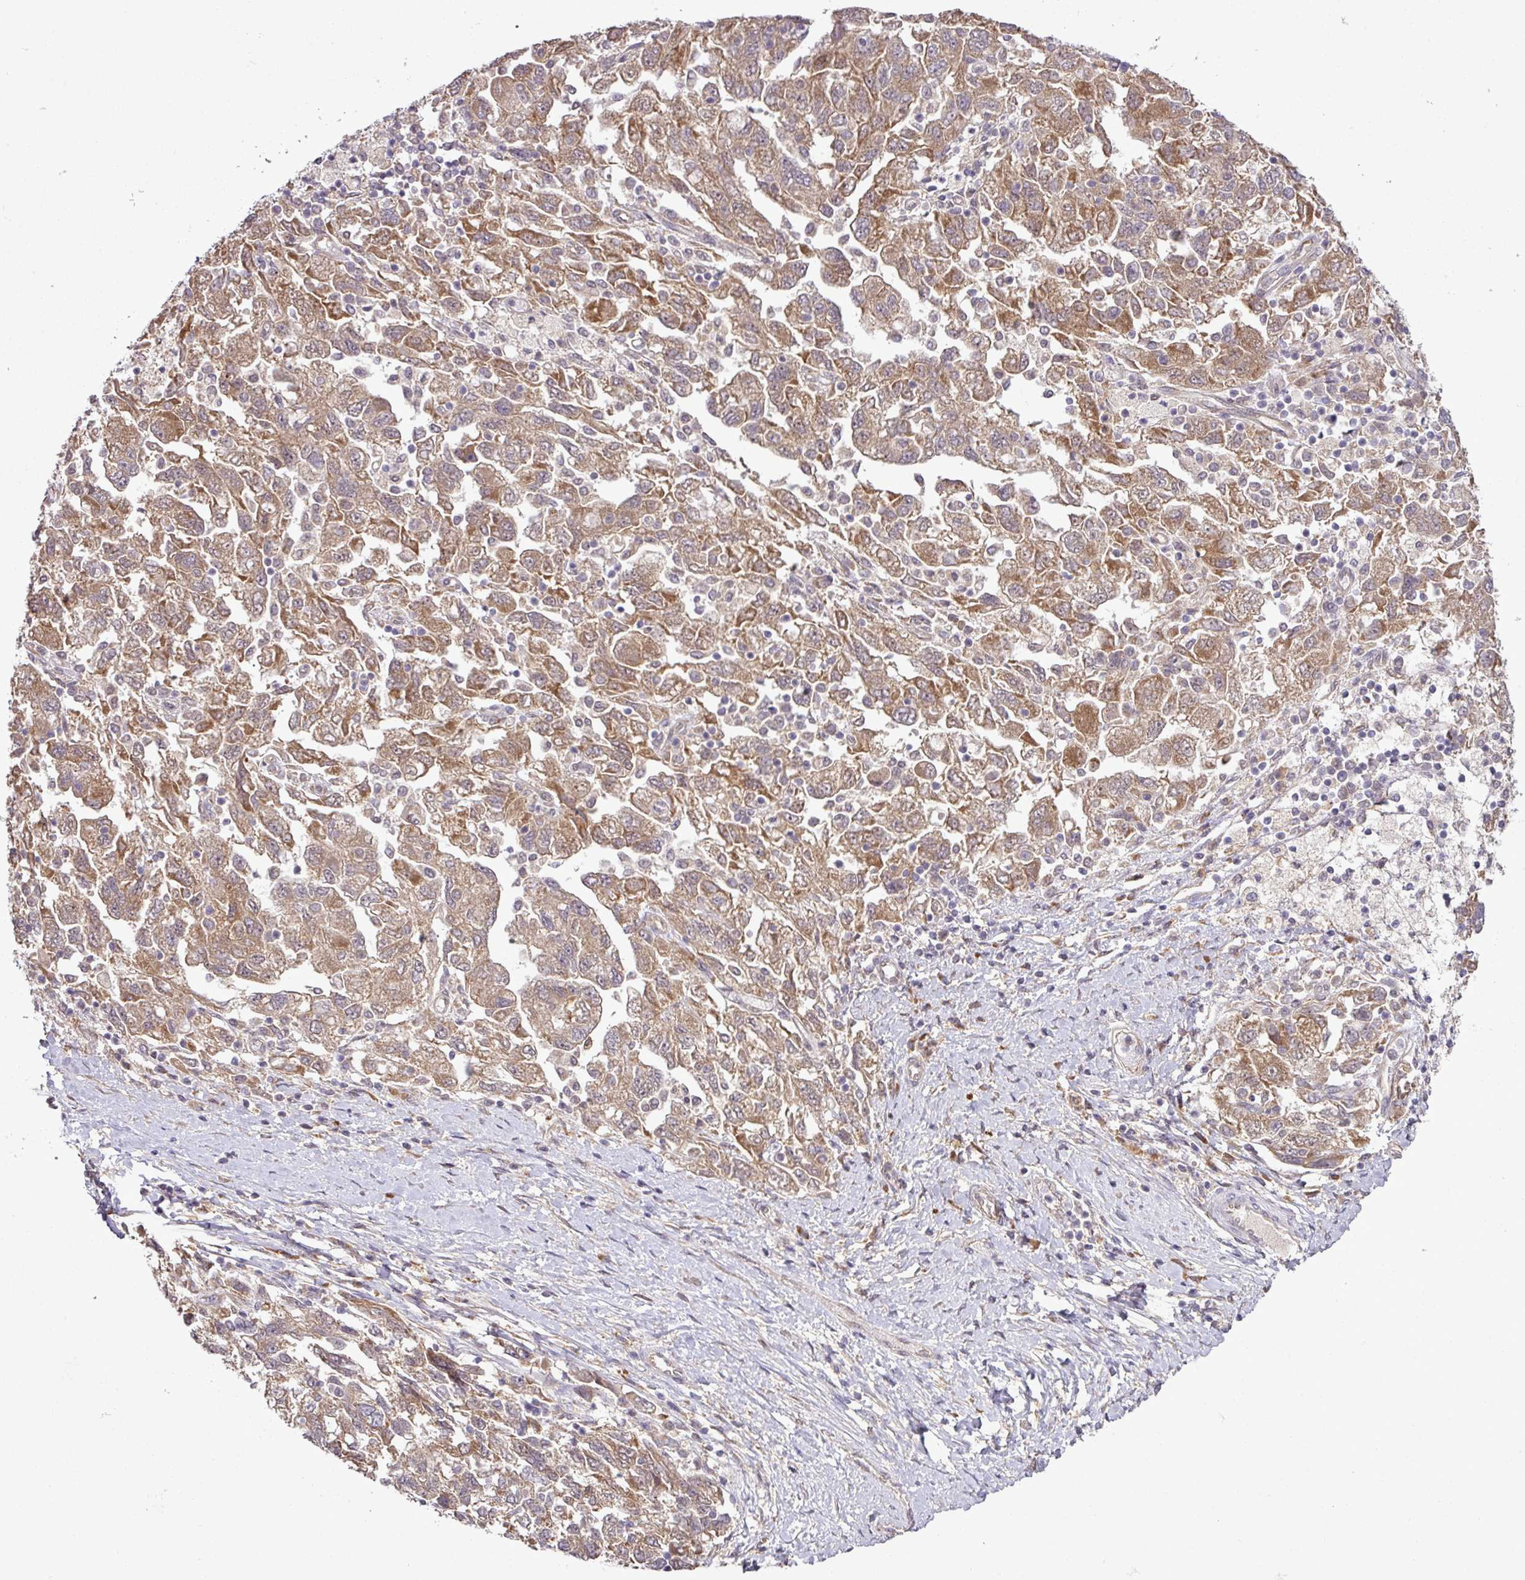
{"staining": {"intensity": "moderate", "quantity": ">75%", "location": "cytoplasmic/membranous"}, "tissue": "ovarian cancer", "cell_type": "Tumor cells", "image_type": "cancer", "snomed": [{"axis": "morphology", "description": "Carcinoma, NOS"}, {"axis": "morphology", "description": "Cystadenocarcinoma, serous, NOS"}, {"axis": "topography", "description": "Ovary"}], "caption": "The photomicrograph displays staining of serous cystadenocarcinoma (ovarian), revealing moderate cytoplasmic/membranous protein expression (brown color) within tumor cells.", "gene": "DNAAF4", "patient": {"sex": "female", "age": 69}}